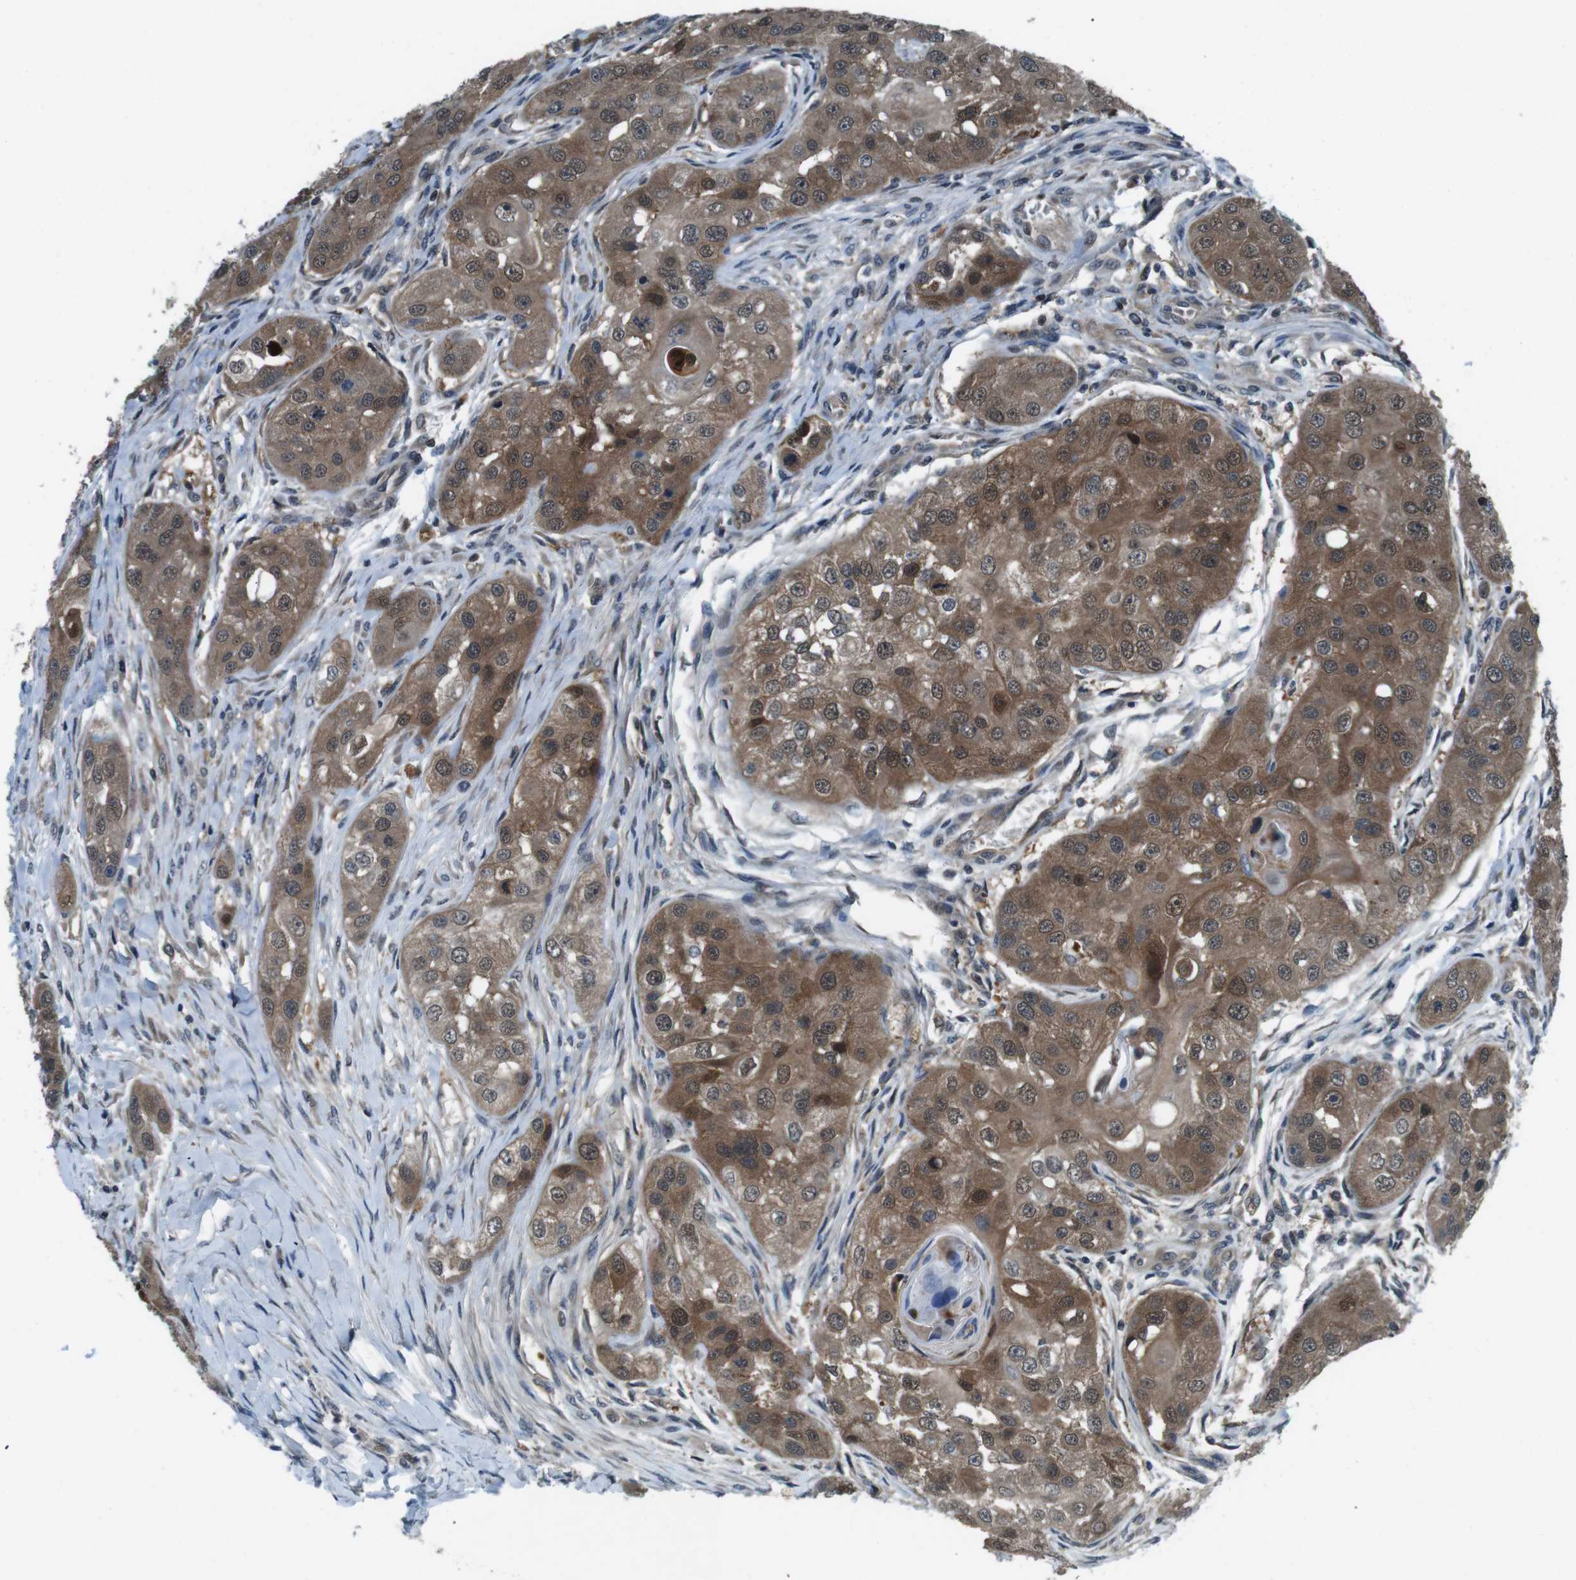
{"staining": {"intensity": "moderate", "quantity": ">75%", "location": "cytoplasmic/membranous"}, "tissue": "head and neck cancer", "cell_type": "Tumor cells", "image_type": "cancer", "snomed": [{"axis": "morphology", "description": "Normal tissue, NOS"}, {"axis": "morphology", "description": "Squamous cell carcinoma, NOS"}, {"axis": "topography", "description": "Skeletal muscle"}, {"axis": "topography", "description": "Head-Neck"}], "caption": "Human head and neck cancer stained with a protein marker demonstrates moderate staining in tumor cells.", "gene": "LRP5", "patient": {"sex": "male", "age": 51}}